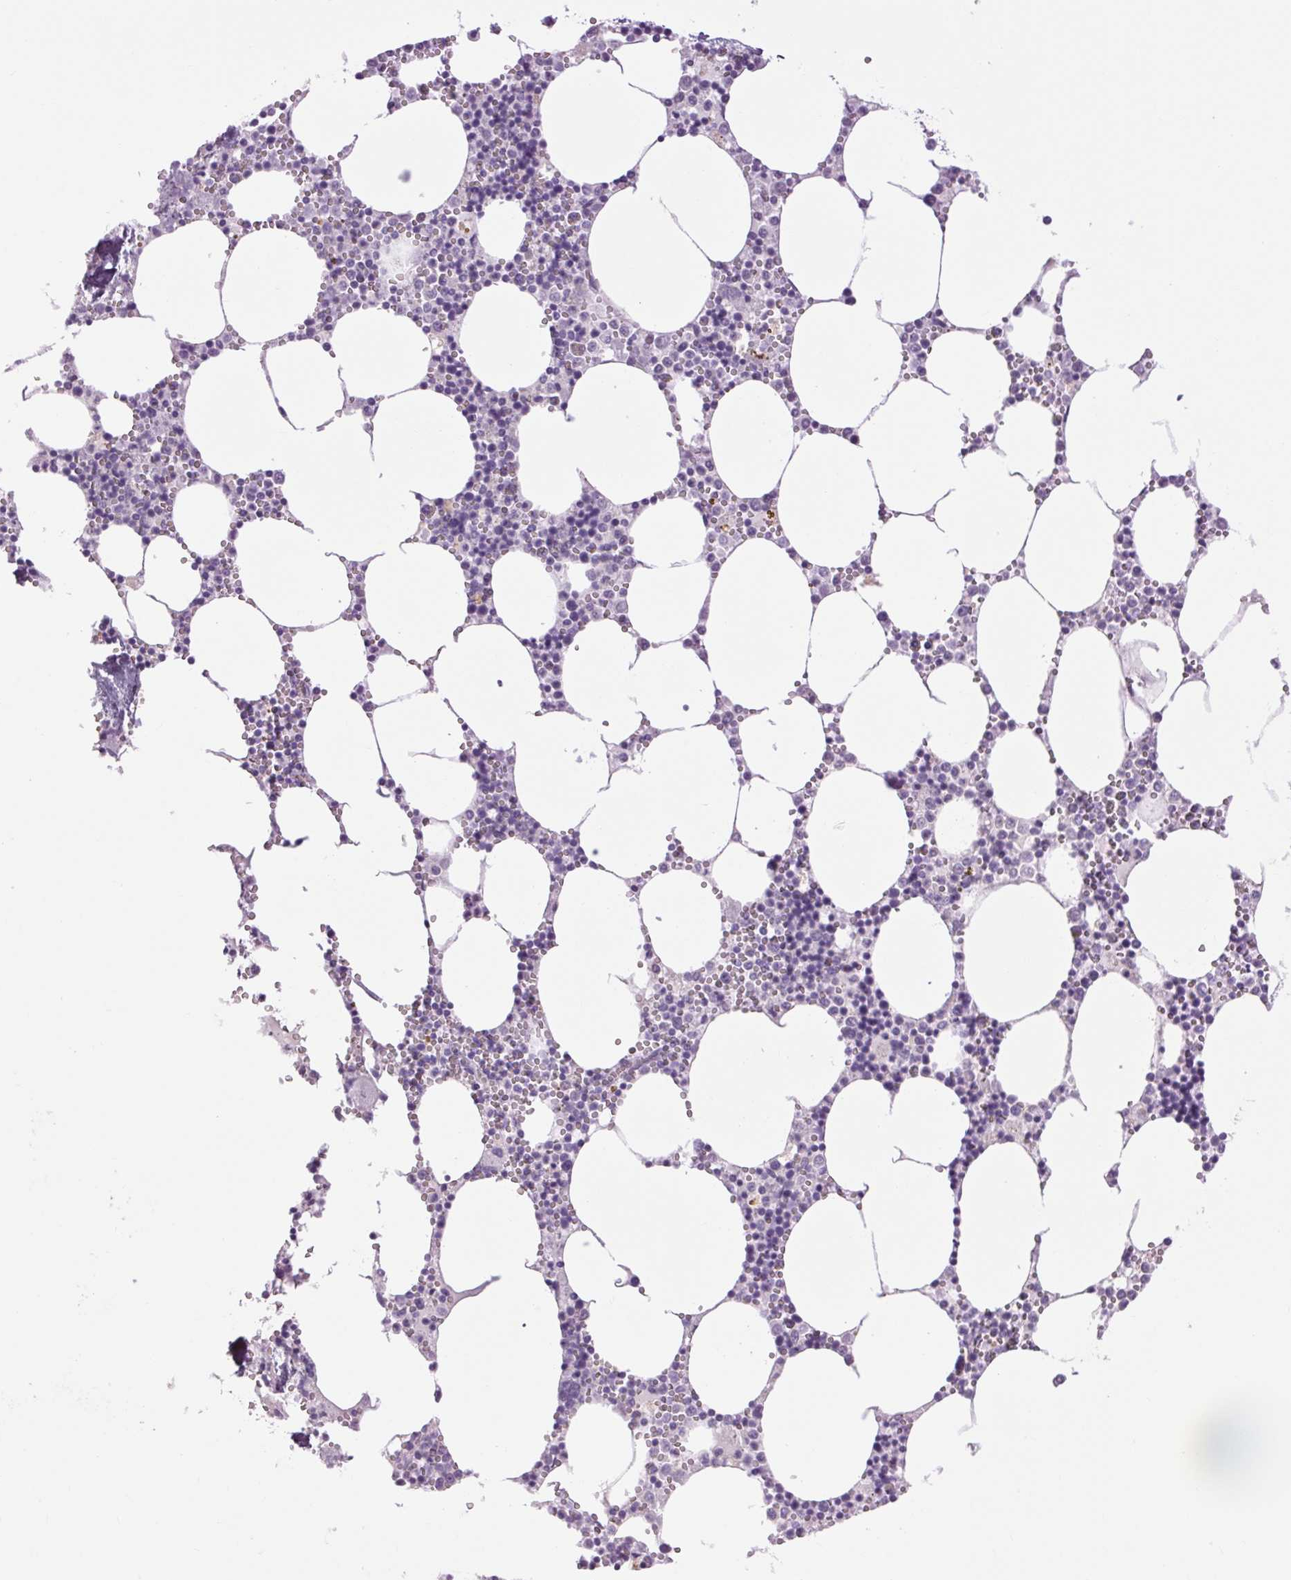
{"staining": {"intensity": "negative", "quantity": "none", "location": "none"}, "tissue": "bone marrow", "cell_type": "Hematopoietic cells", "image_type": "normal", "snomed": [{"axis": "morphology", "description": "Normal tissue, NOS"}, {"axis": "topography", "description": "Bone marrow"}], "caption": "Immunohistochemistry (IHC) histopathology image of benign bone marrow stained for a protein (brown), which demonstrates no staining in hematopoietic cells. (Brightfield microscopy of DAB IHC at high magnification).", "gene": "SOWAHC", "patient": {"sex": "male", "age": 54}}